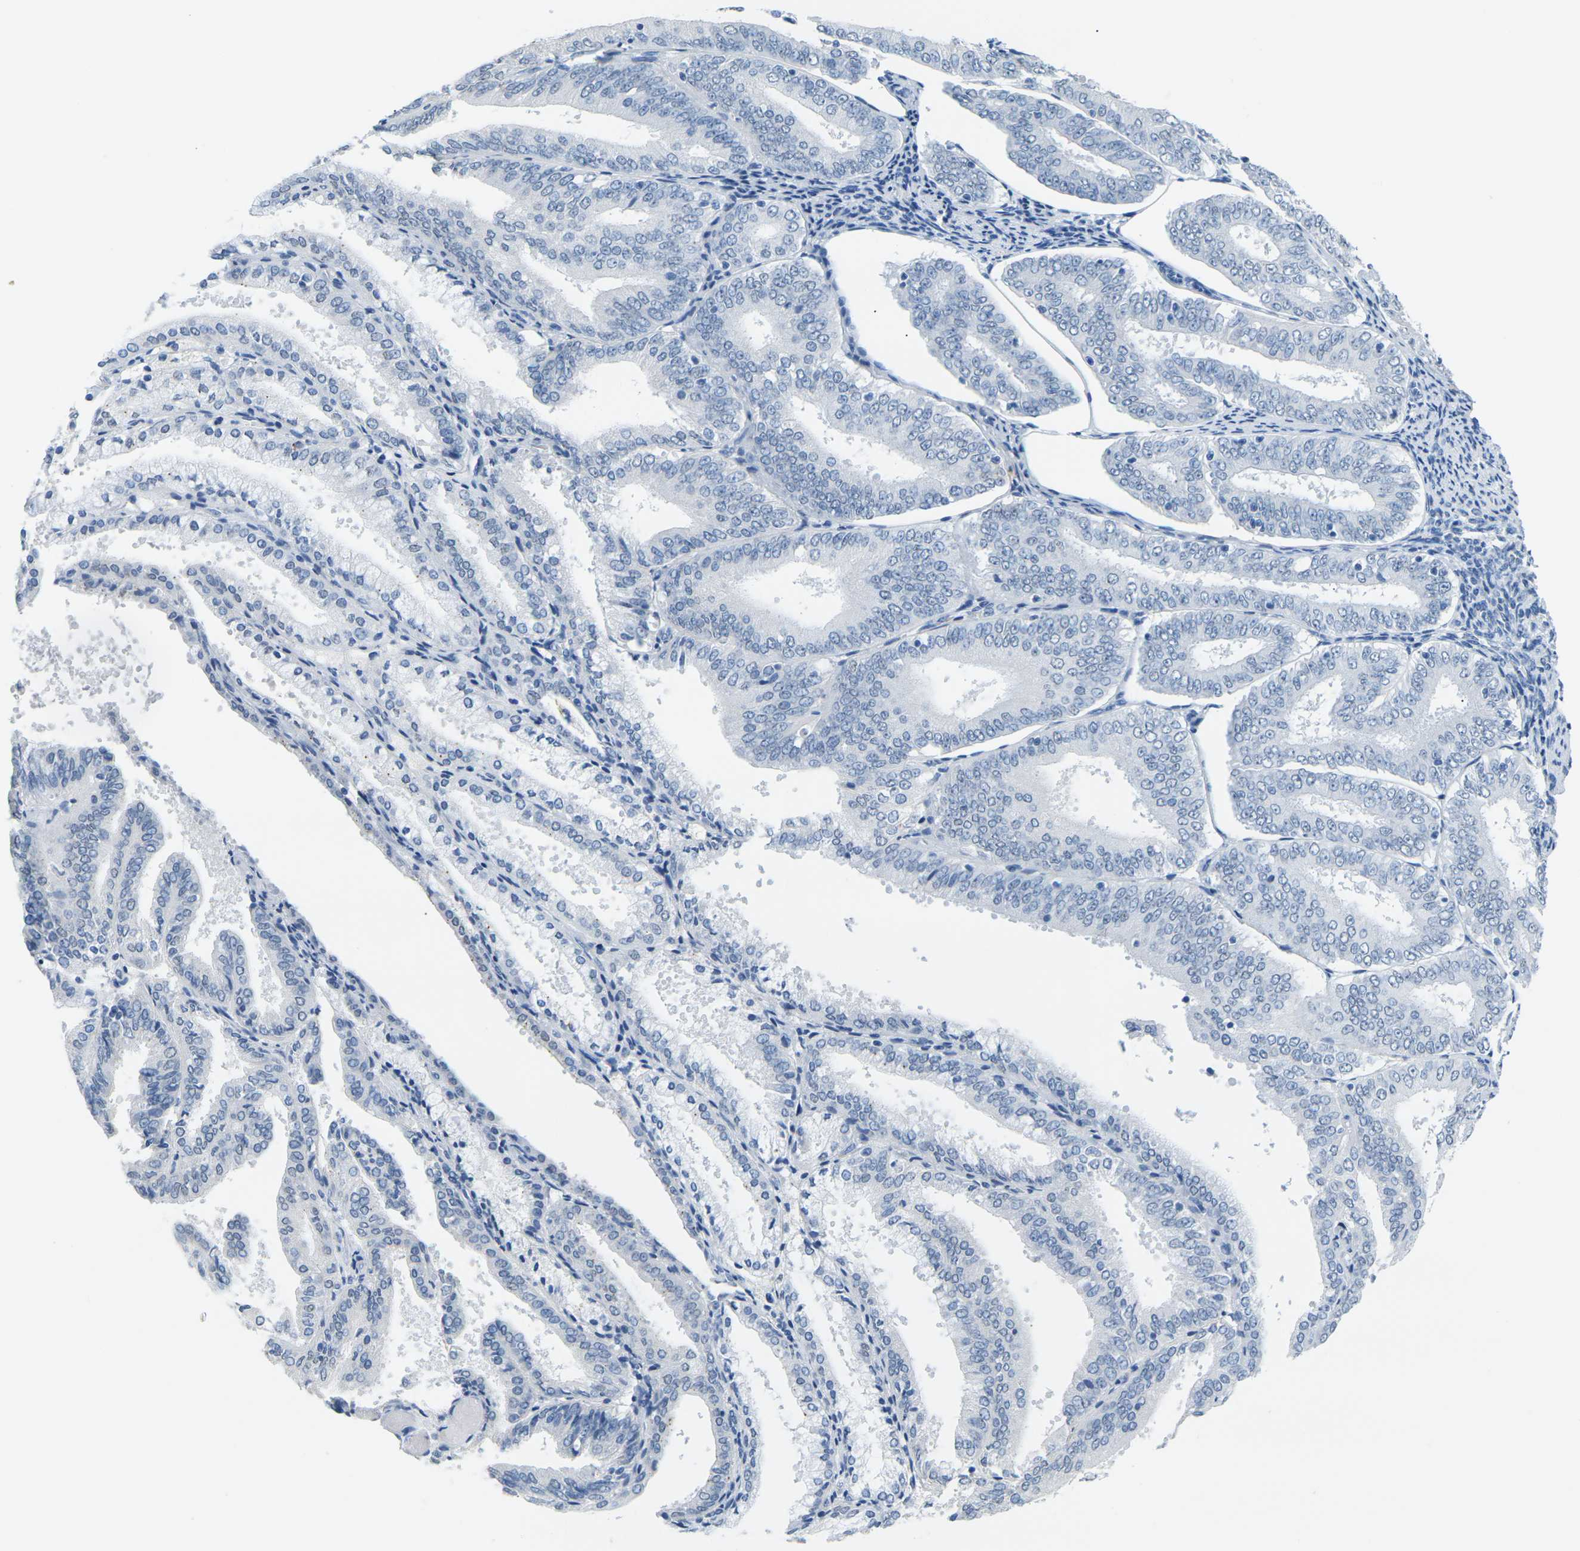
{"staining": {"intensity": "negative", "quantity": "none", "location": "none"}, "tissue": "endometrial cancer", "cell_type": "Tumor cells", "image_type": "cancer", "snomed": [{"axis": "morphology", "description": "Adenocarcinoma, NOS"}, {"axis": "topography", "description": "Endometrium"}], "caption": "Photomicrograph shows no protein expression in tumor cells of endometrial cancer (adenocarcinoma) tissue. (Brightfield microscopy of DAB immunohistochemistry (IHC) at high magnification).", "gene": "CTAG1A", "patient": {"sex": "female", "age": 63}}